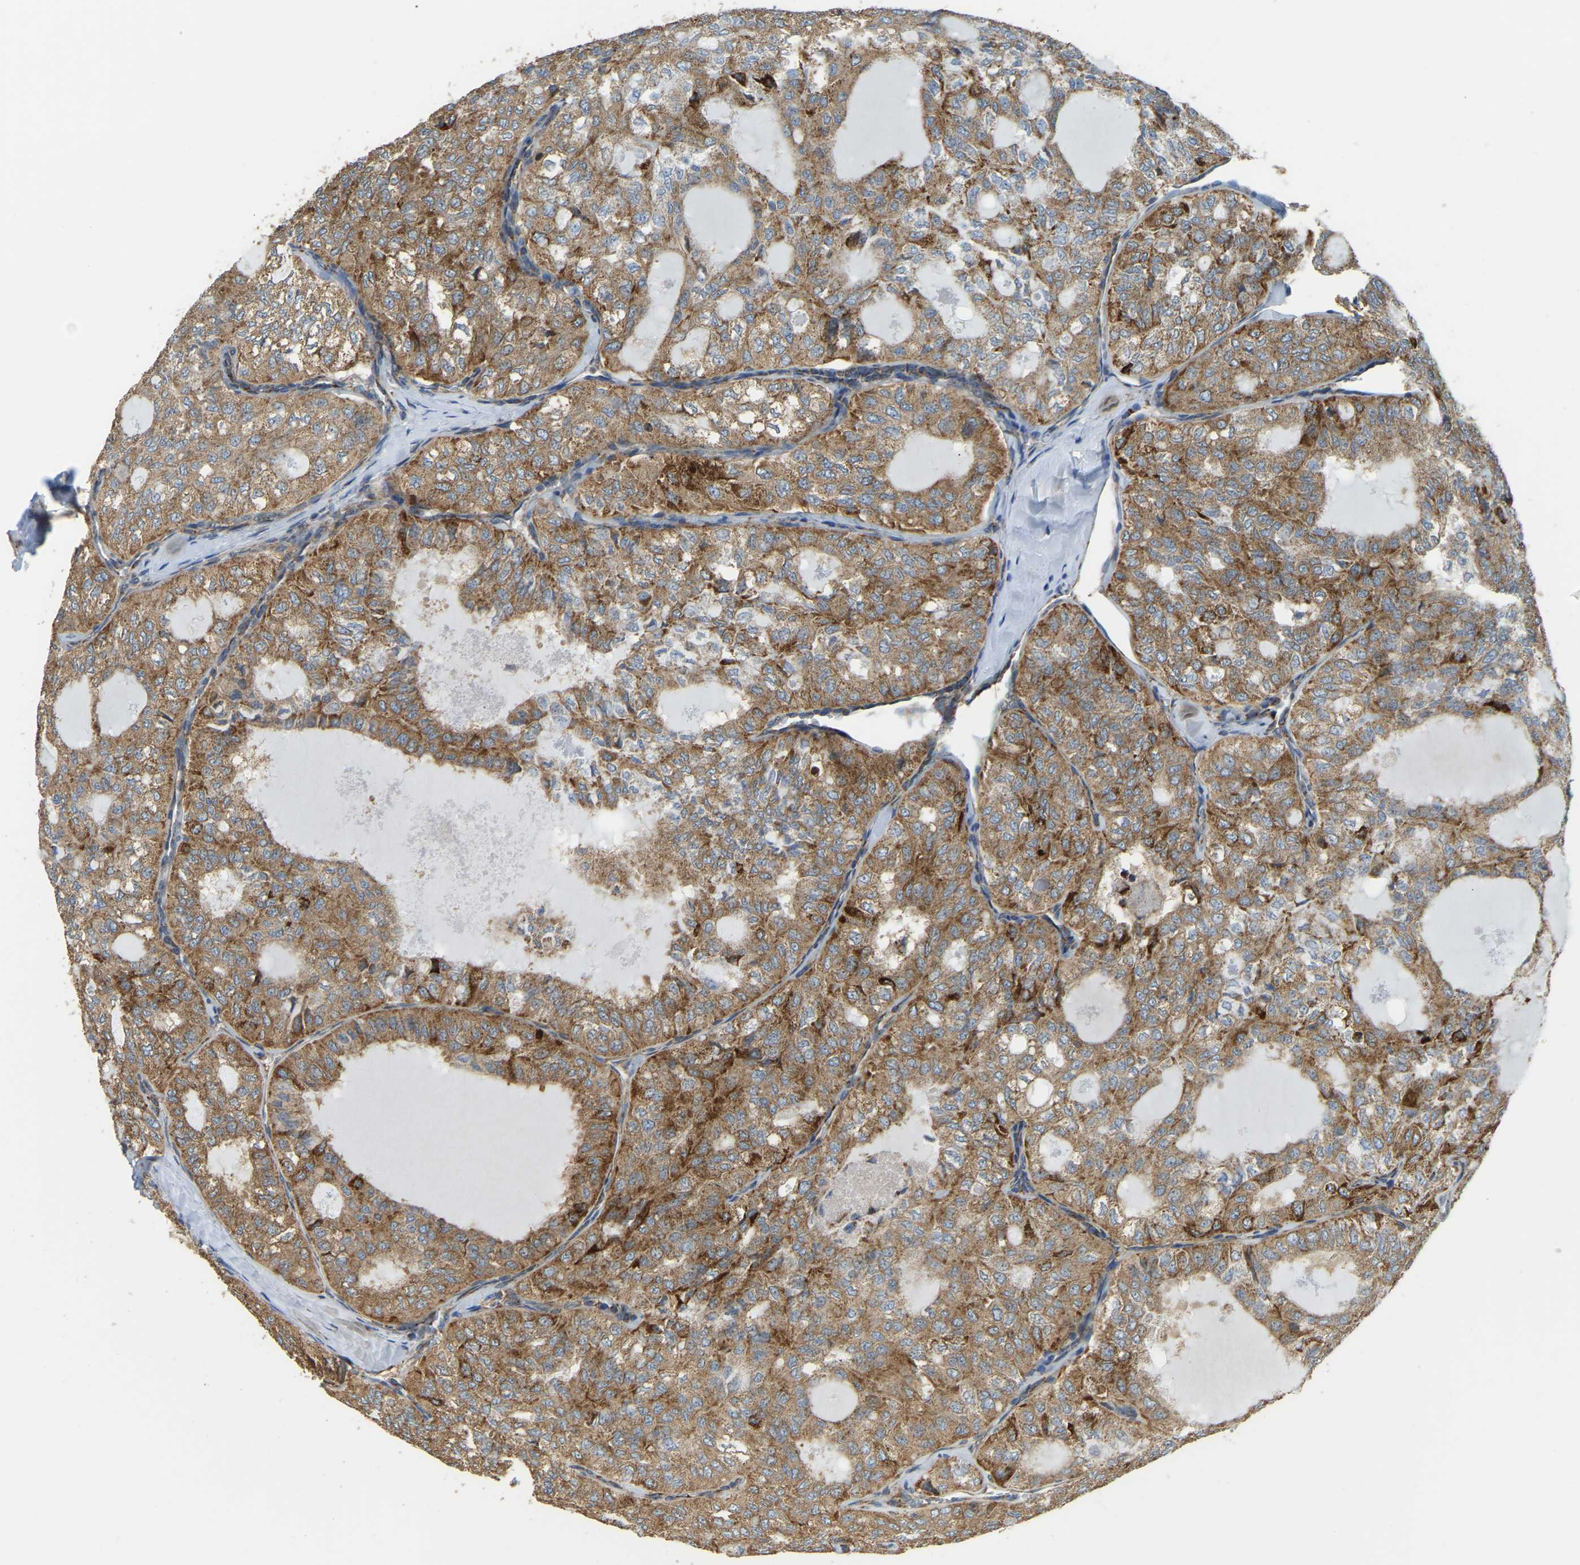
{"staining": {"intensity": "moderate", "quantity": ">75%", "location": "cytoplasmic/membranous"}, "tissue": "thyroid cancer", "cell_type": "Tumor cells", "image_type": "cancer", "snomed": [{"axis": "morphology", "description": "Follicular adenoma carcinoma, NOS"}, {"axis": "topography", "description": "Thyroid gland"}], "caption": "A brown stain highlights moderate cytoplasmic/membranous staining of a protein in thyroid cancer (follicular adenoma carcinoma) tumor cells. (IHC, brightfield microscopy, high magnification).", "gene": "PSMD7", "patient": {"sex": "male", "age": 75}}